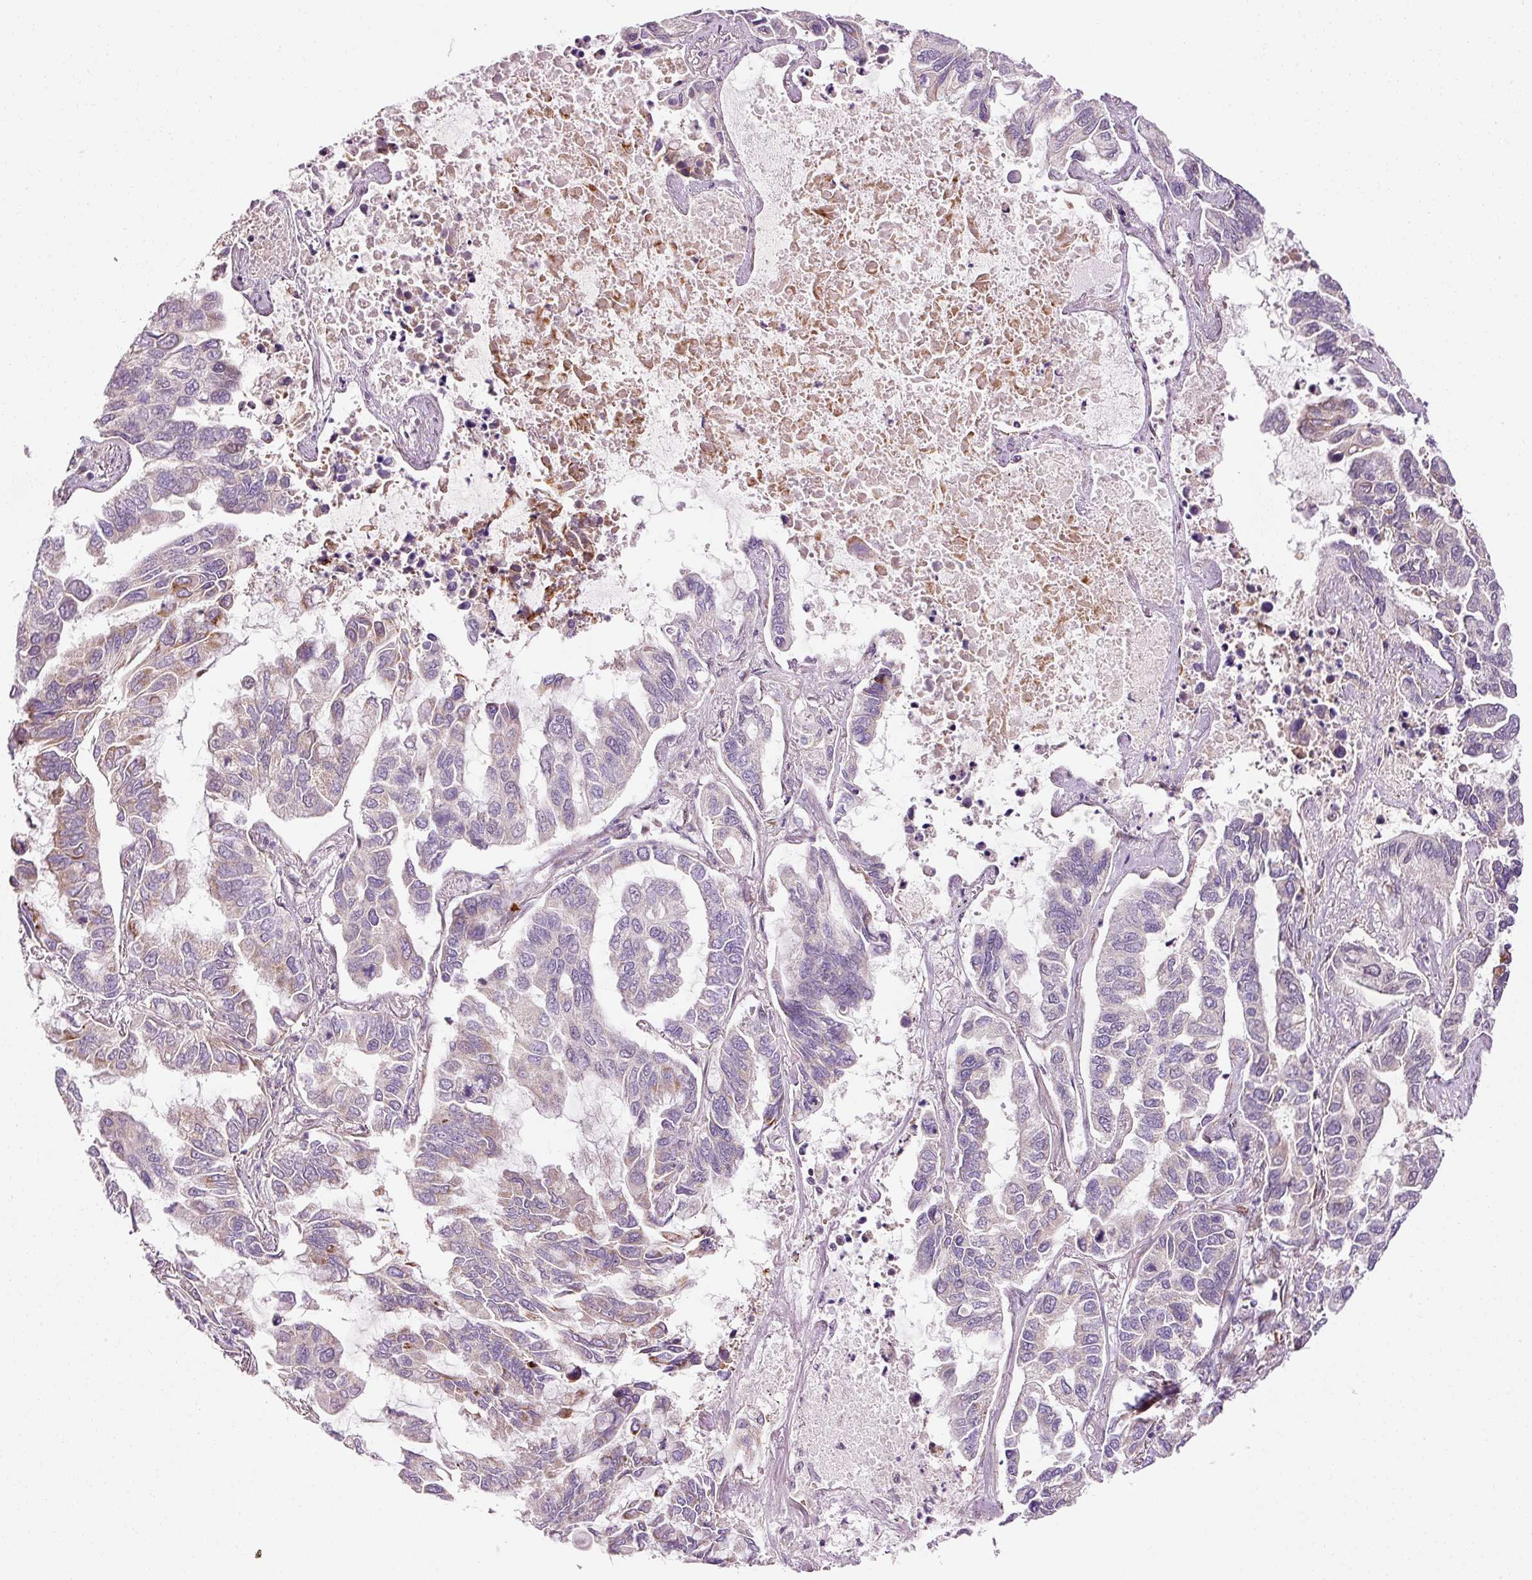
{"staining": {"intensity": "negative", "quantity": "none", "location": "none"}, "tissue": "lung cancer", "cell_type": "Tumor cells", "image_type": "cancer", "snomed": [{"axis": "morphology", "description": "Adenocarcinoma, NOS"}, {"axis": "topography", "description": "Lung"}], "caption": "Lung adenocarcinoma was stained to show a protein in brown. There is no significant positivity in tumor cells.", "gene": "ANKRD20A1", "patient": {"sex": "male", "age": 64}}